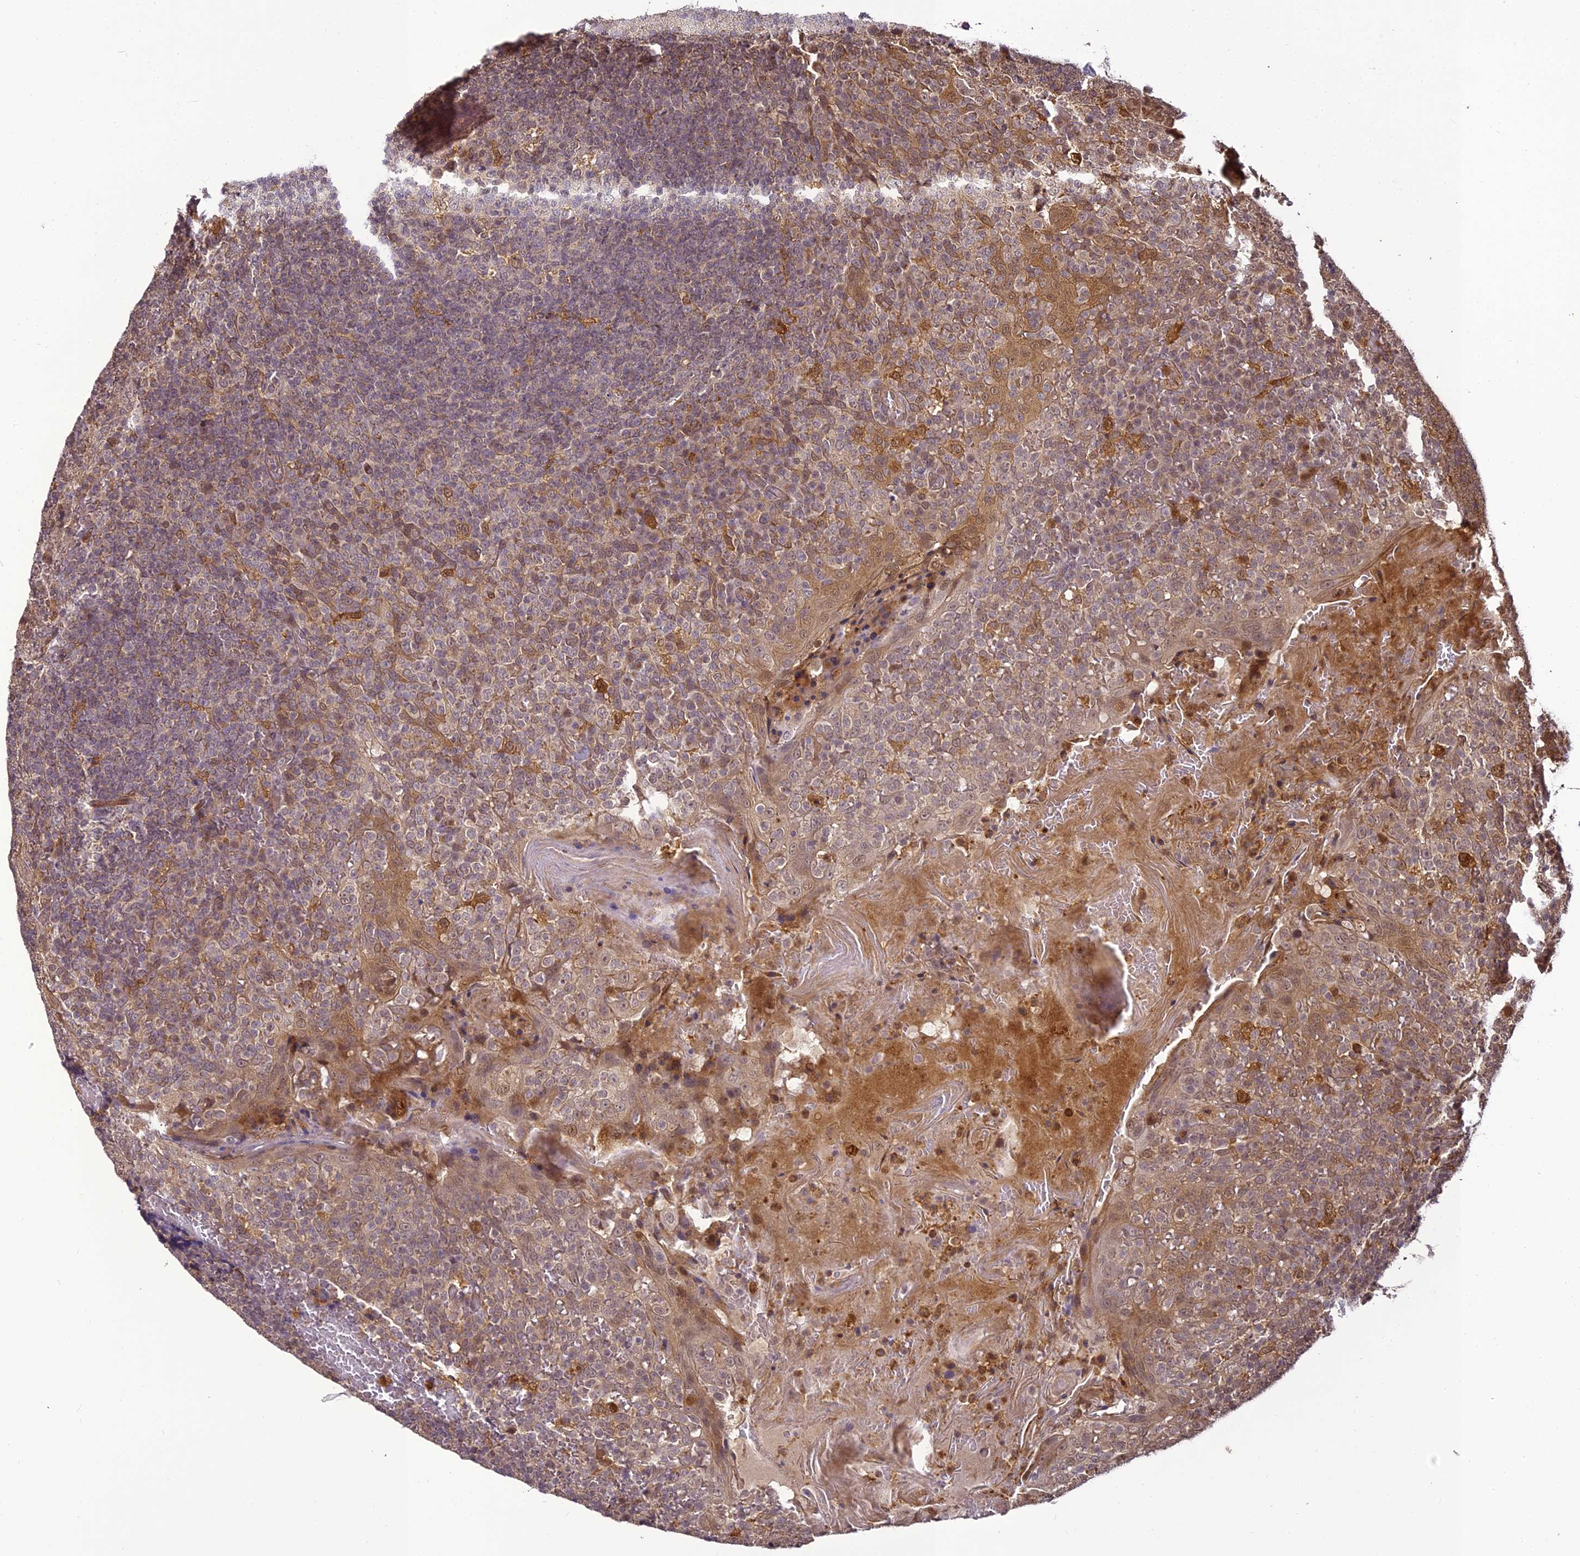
{"staining": {"intensity": "negative", "quantity": "none", "location": "none"}, "tissue": "tonsil", "cell_type": "Germinal center cells", "image_type": "normal", "snomed": [{"axis": "morphology", "description": "Normal tissue, NOS"}, {"axis": "topography", "description": "Tonsil"}], "caption": "Immunohistochemistry of unremarkable human tonsil demonstrates no expression in germinal center cells.", "gene": "BCDIN3D", "patient": {"sex": "female", "age": 19}}